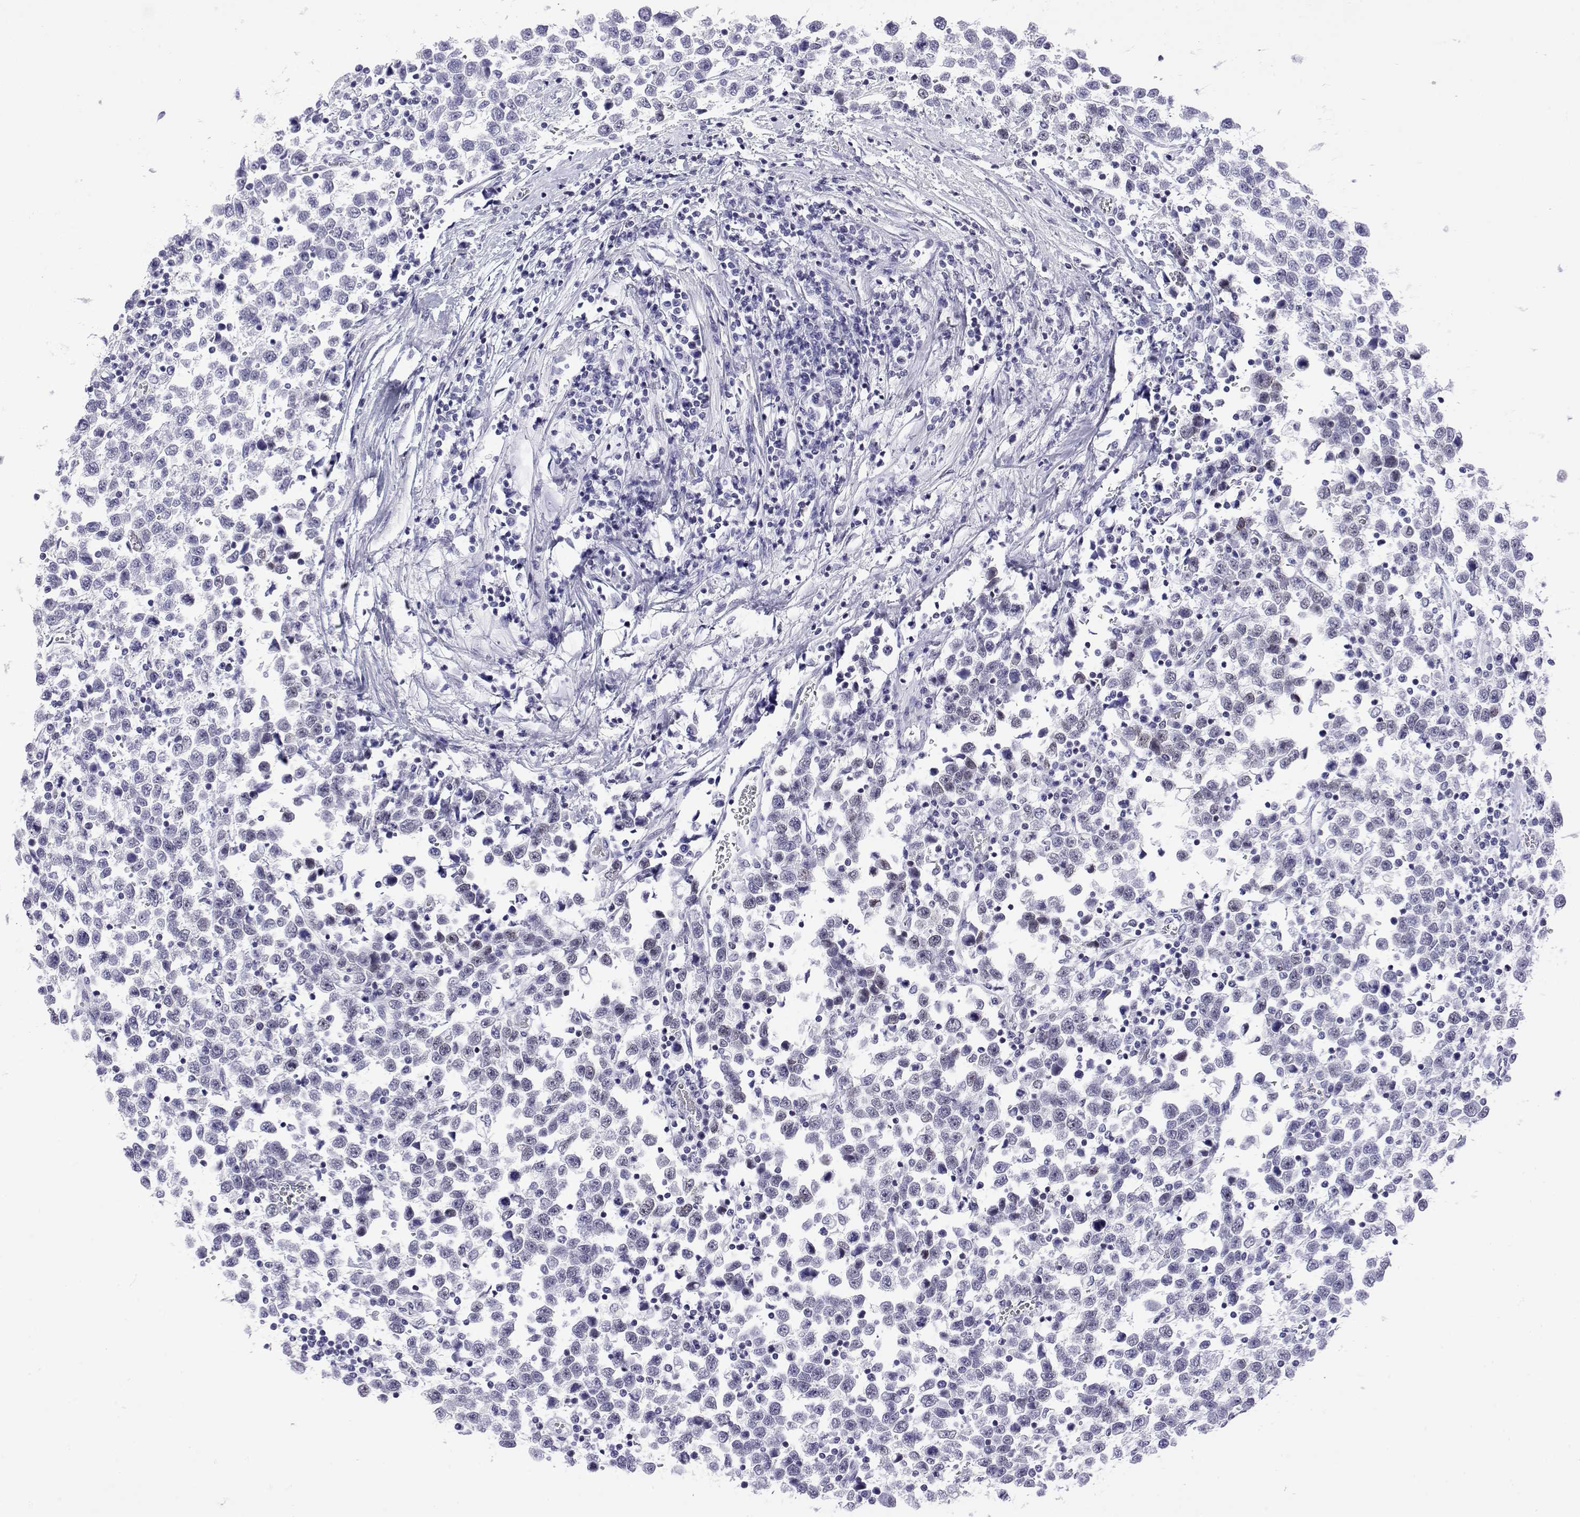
{"staining": {"intensity": "negative", "quantity": "none", "location": "none"}, "tissue": "testis cancer", "cell_type": "Tumor cells", "image_type": "cancer", "snomed": [{"axis": "morphology", "description": "Seminoma, NOS"}, {"axis": "topography", "description": "Testis"}], "caption": "An image of testis seminoma stained for a protein shows no brown staining in tumor cells.", "gene": "POLDIP3", "patient": {"sex": "male", "age": 34}}